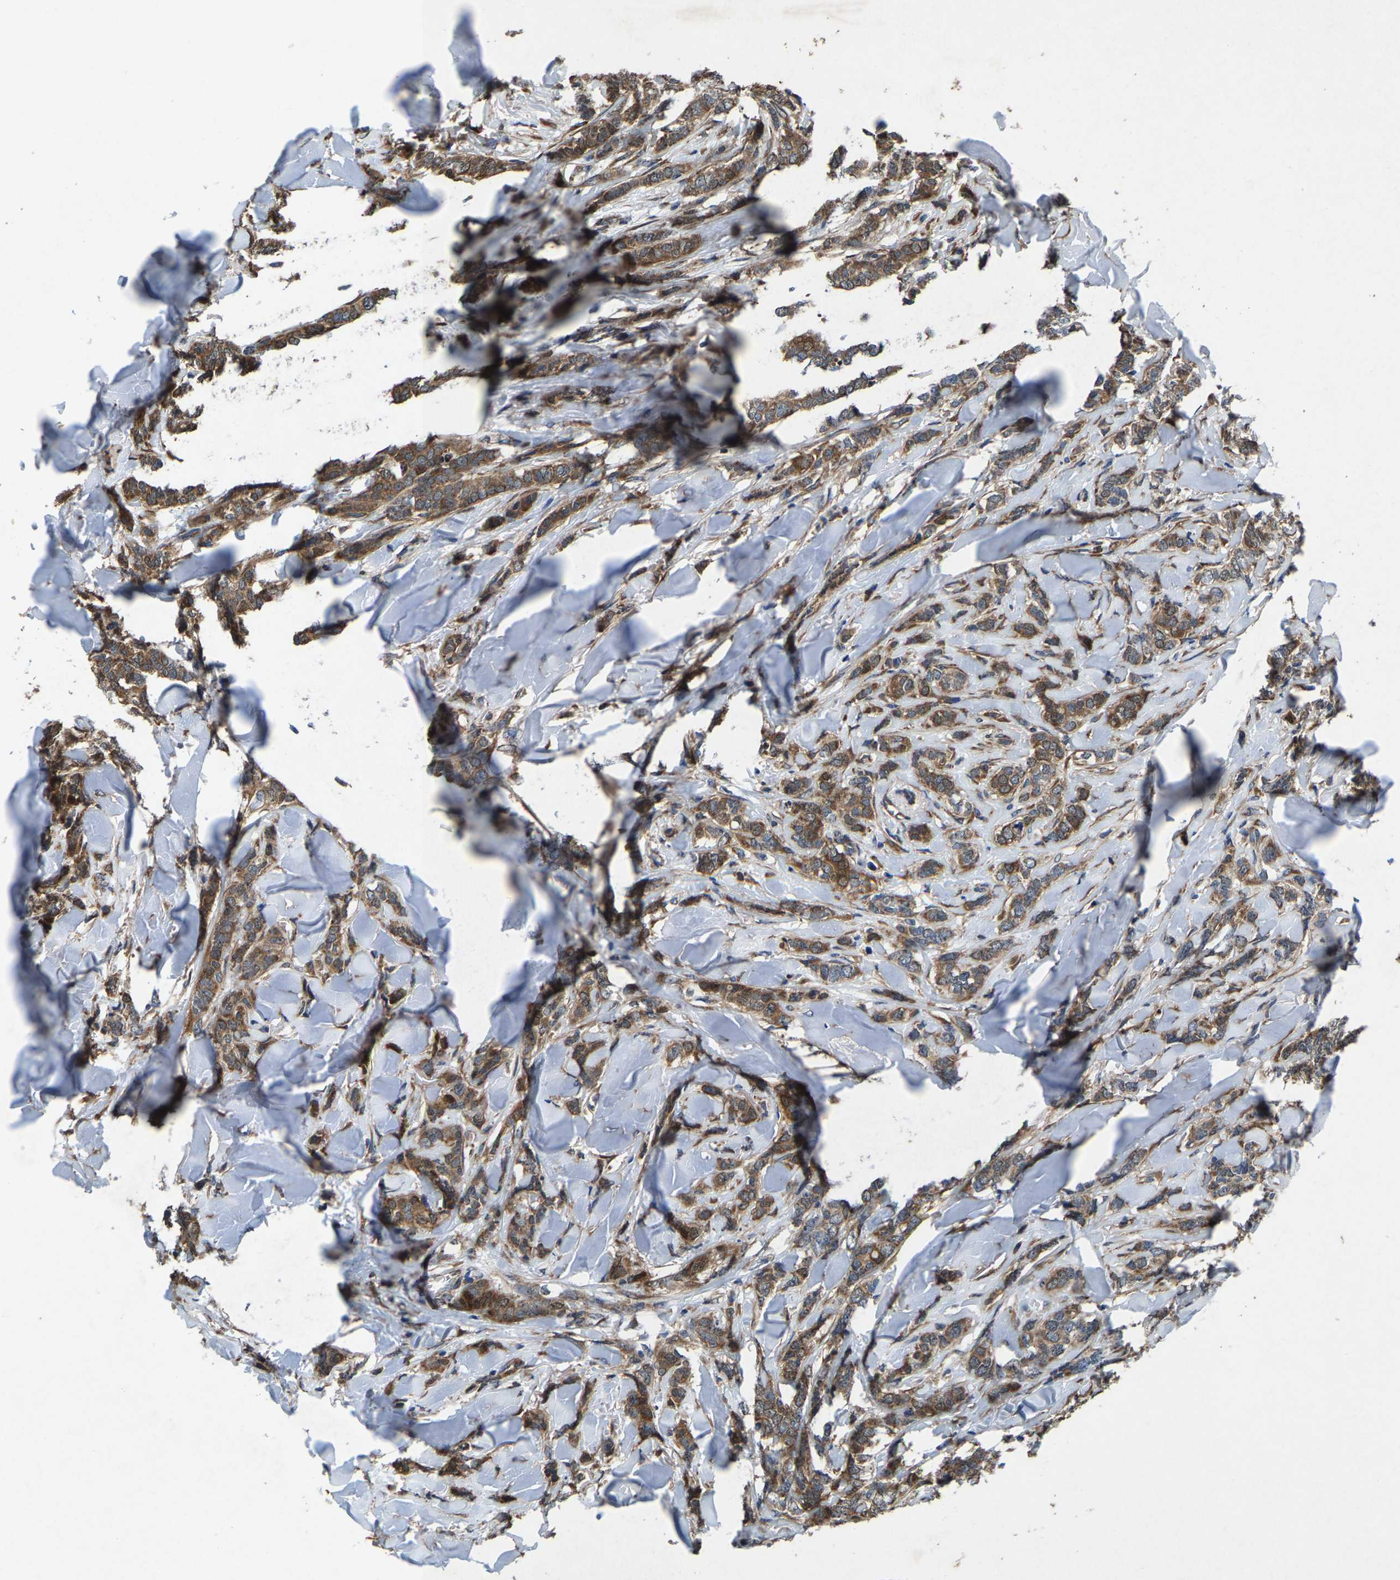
{"staining": {"intensity": "moderate", "quantity": ">75%", "location": "cytoplasmic/membranous"}, "tissue": "breast cancer", "cell_type": "Tumor cells", "image_type": "cancer", "snomed": [{"axis": "morphology", "description": "Lobular carcinoma"}, {"axis": "topography", "description": "Skin"}, {"axis": "topography", "description": "Breast"}], "caption": "Brown immunohistochemical staining in lobular carcinoma (breast) reveals moderate cytoplasmic/membranous staining in approximately >75% of tumor cells. (DAB (3,3'-diaminobenzidine) IHC with brightfield microscopy, high magnification).", "gene": "PDP1", "patient": {"sex": "female", "age": 46}}